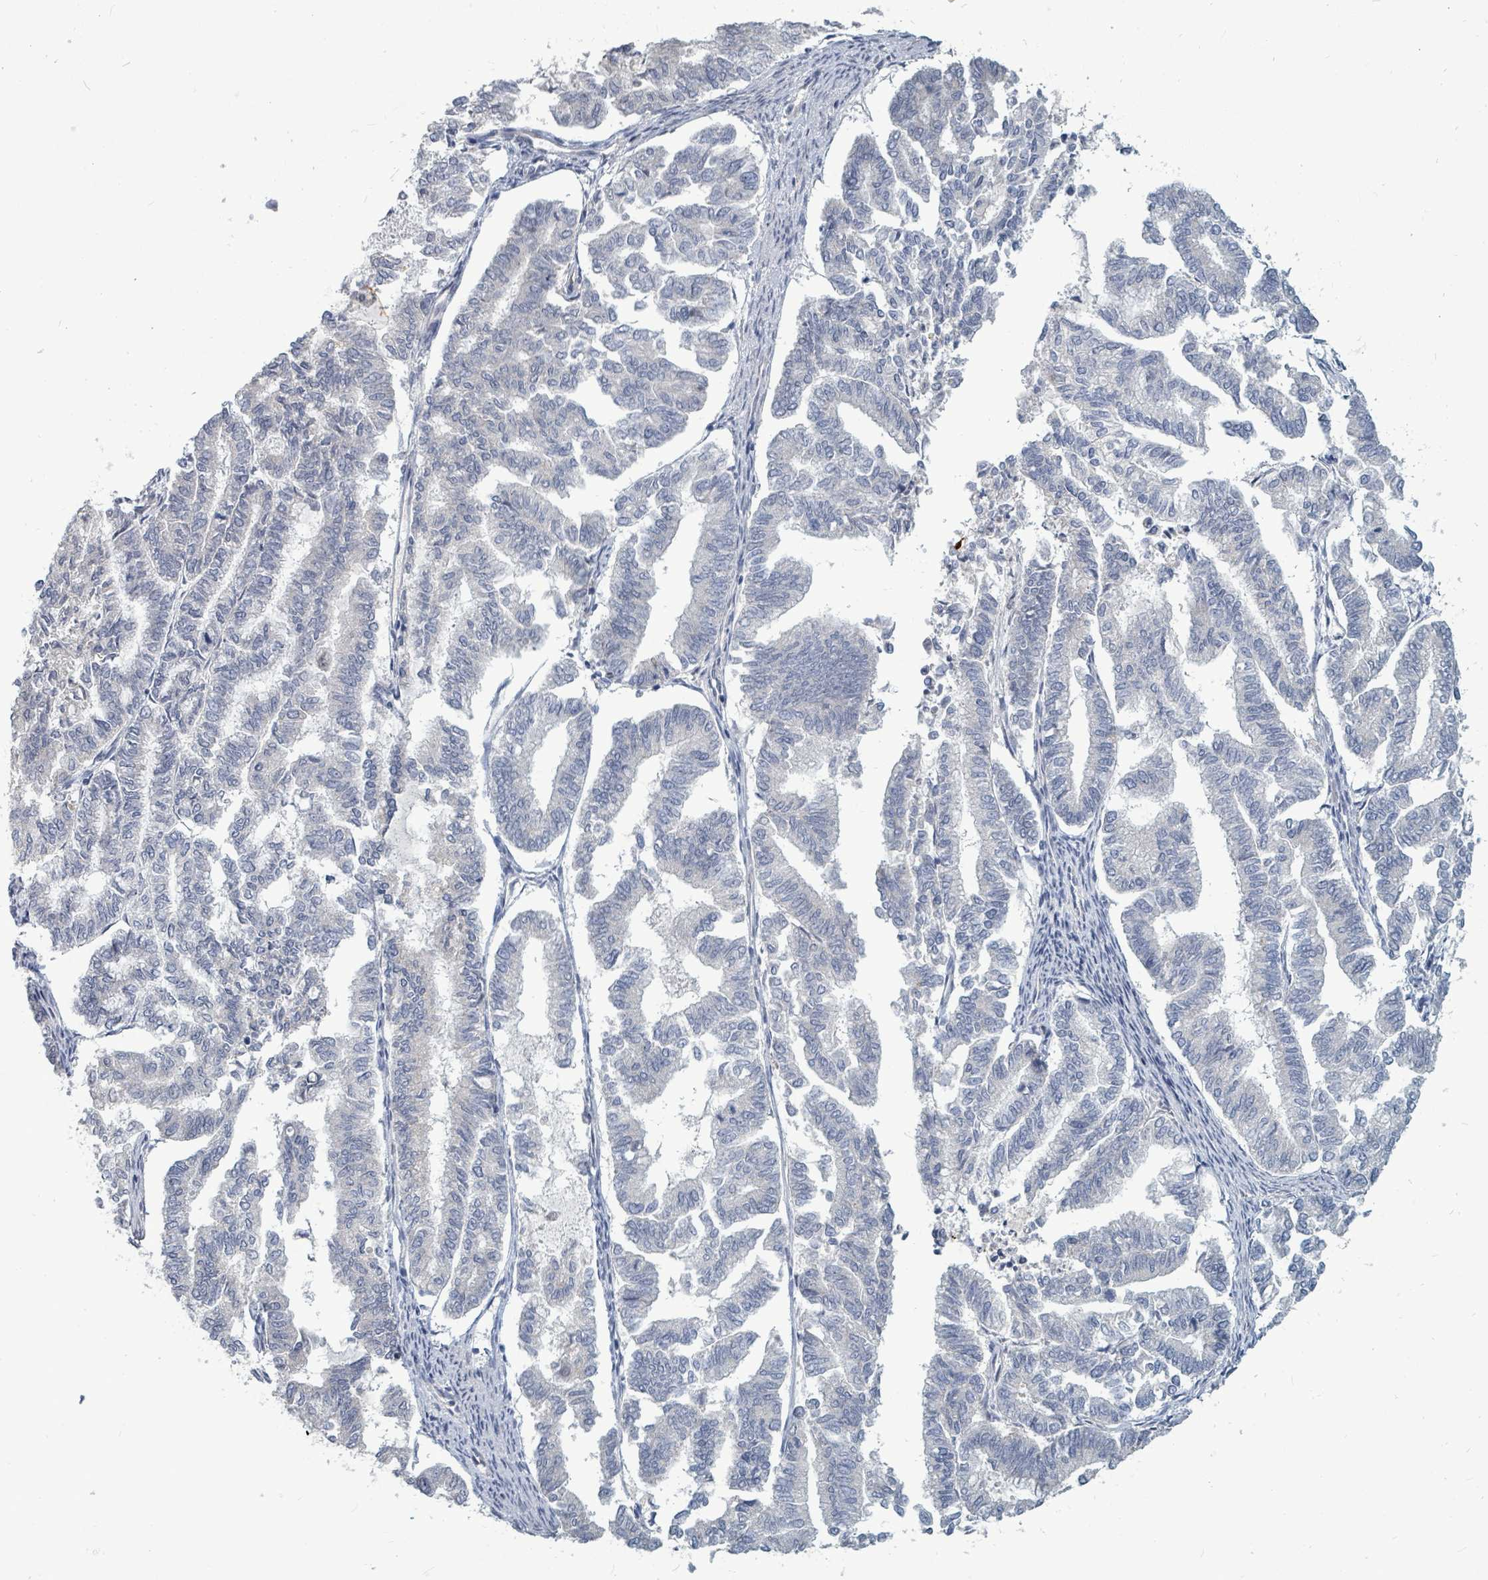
{"staining": {"intensity": "negative", "quantity": "none", "location": "none"}, "tissue": "endometrial cancer", "cell_type": "Tumor cells", "image_type": "cancer", "snomed": [{"axis": "morphology", "description": "Adenocarcinoma, NOS"}, {"axis": "topography", "description": "Endometrium"}], "caption": "A high-resolution photomicrograph shows immunohistochemistry staining of endometrial cancer, which demonstrates no significant staining in tumor cells.", "gene": "TRDMT1", "patient": {"sex": "female", "age": 79}}